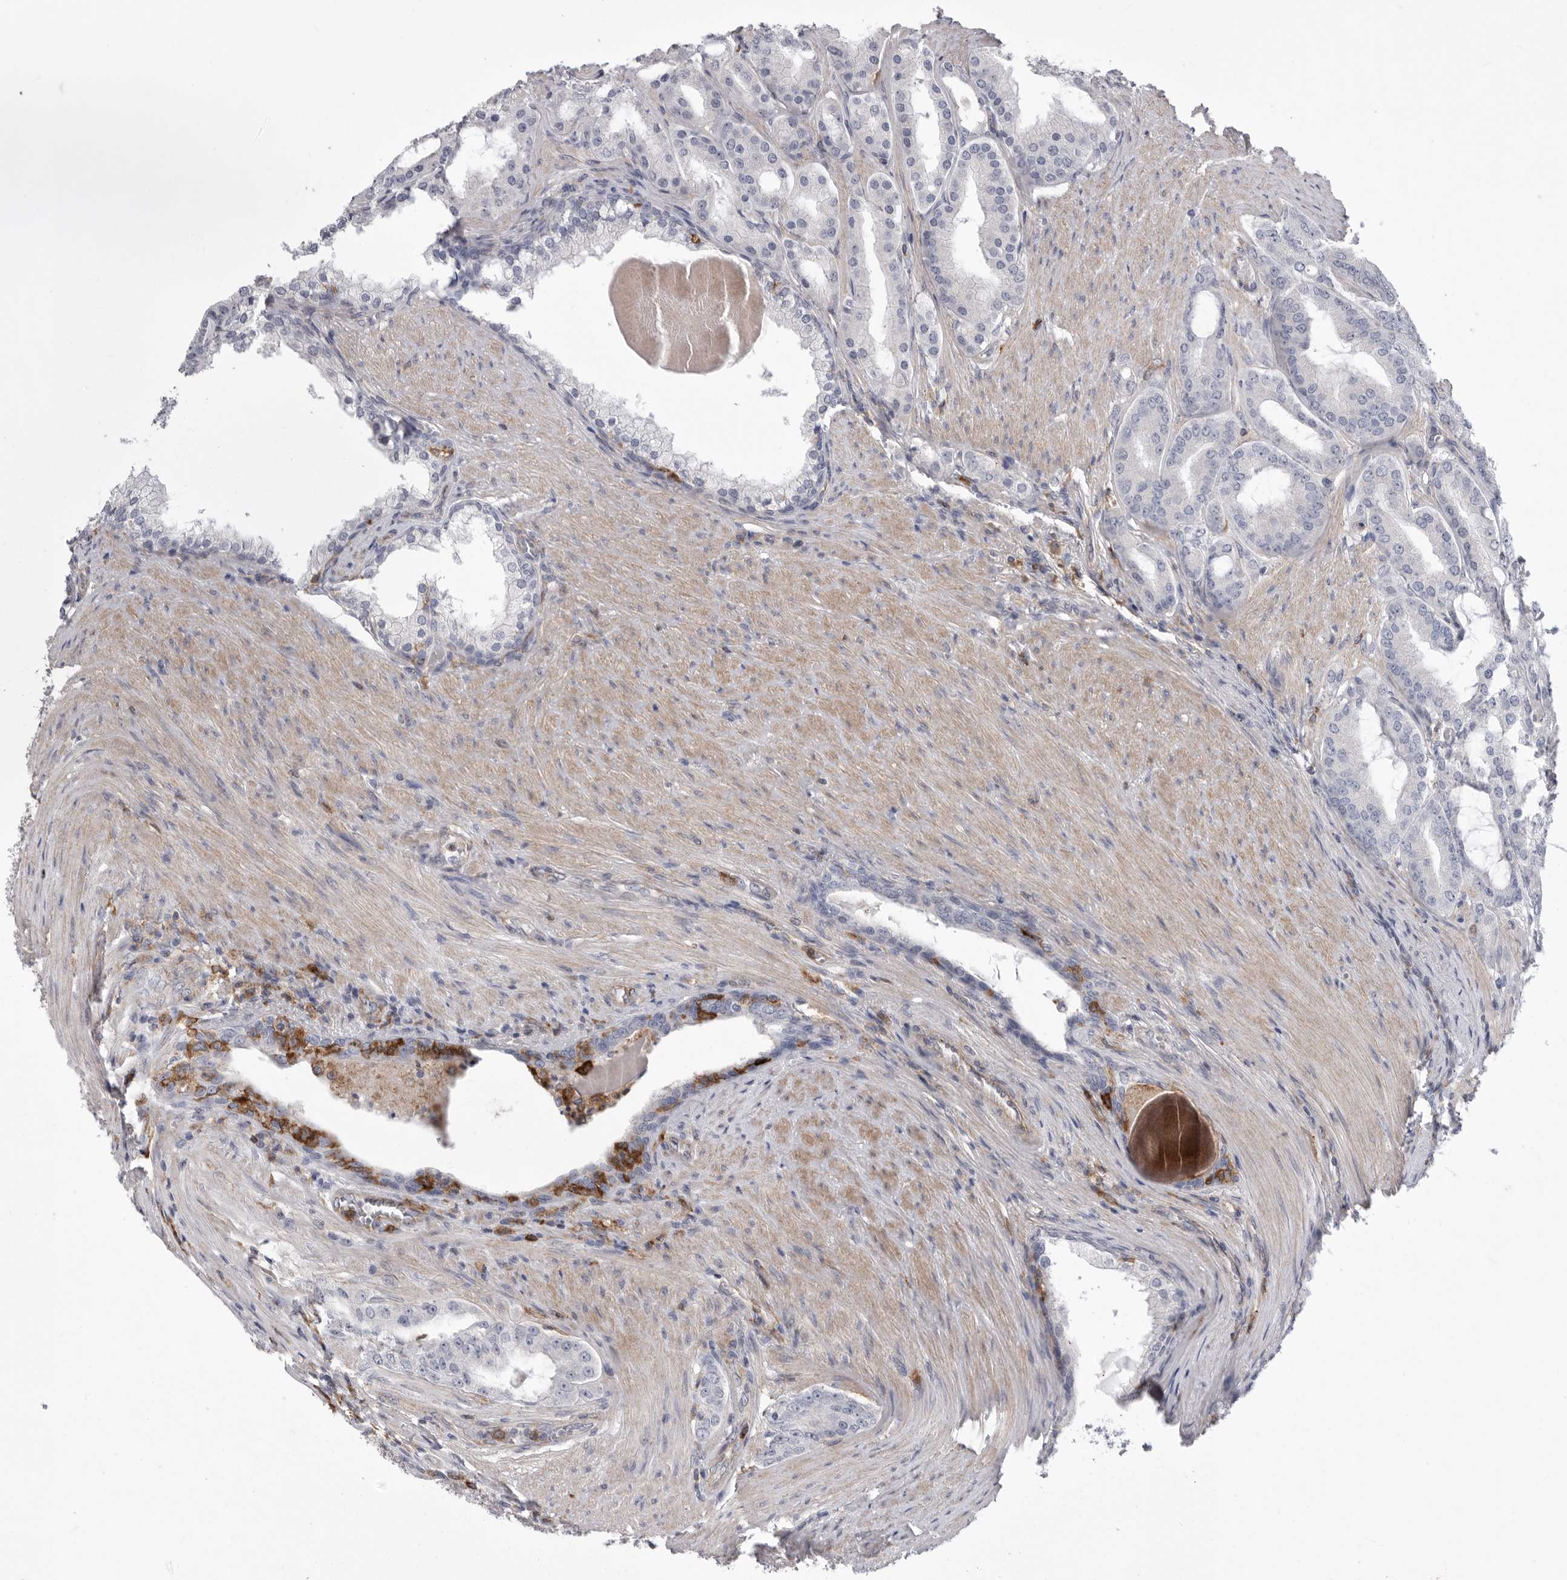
{"staining": {"intensity": "negative", "quantity": "none", "location": "none"}, "tissue": "prostate cancer", "cell_type": "Tumor cells", "image_type": "cancer", "snomed": [{"axis": "morphology", "description": "Adenocarcinoma, High grade"}, {"axis": "topography", "description": "Prostate"}], "caption": "Prostate cancer (adenocarcinoma (high-grade)) stained for a protein using IHC shows no staining tumor cells.", "gene": "SIGLEC10", "patient": {"sex": "male", "age": 60}}